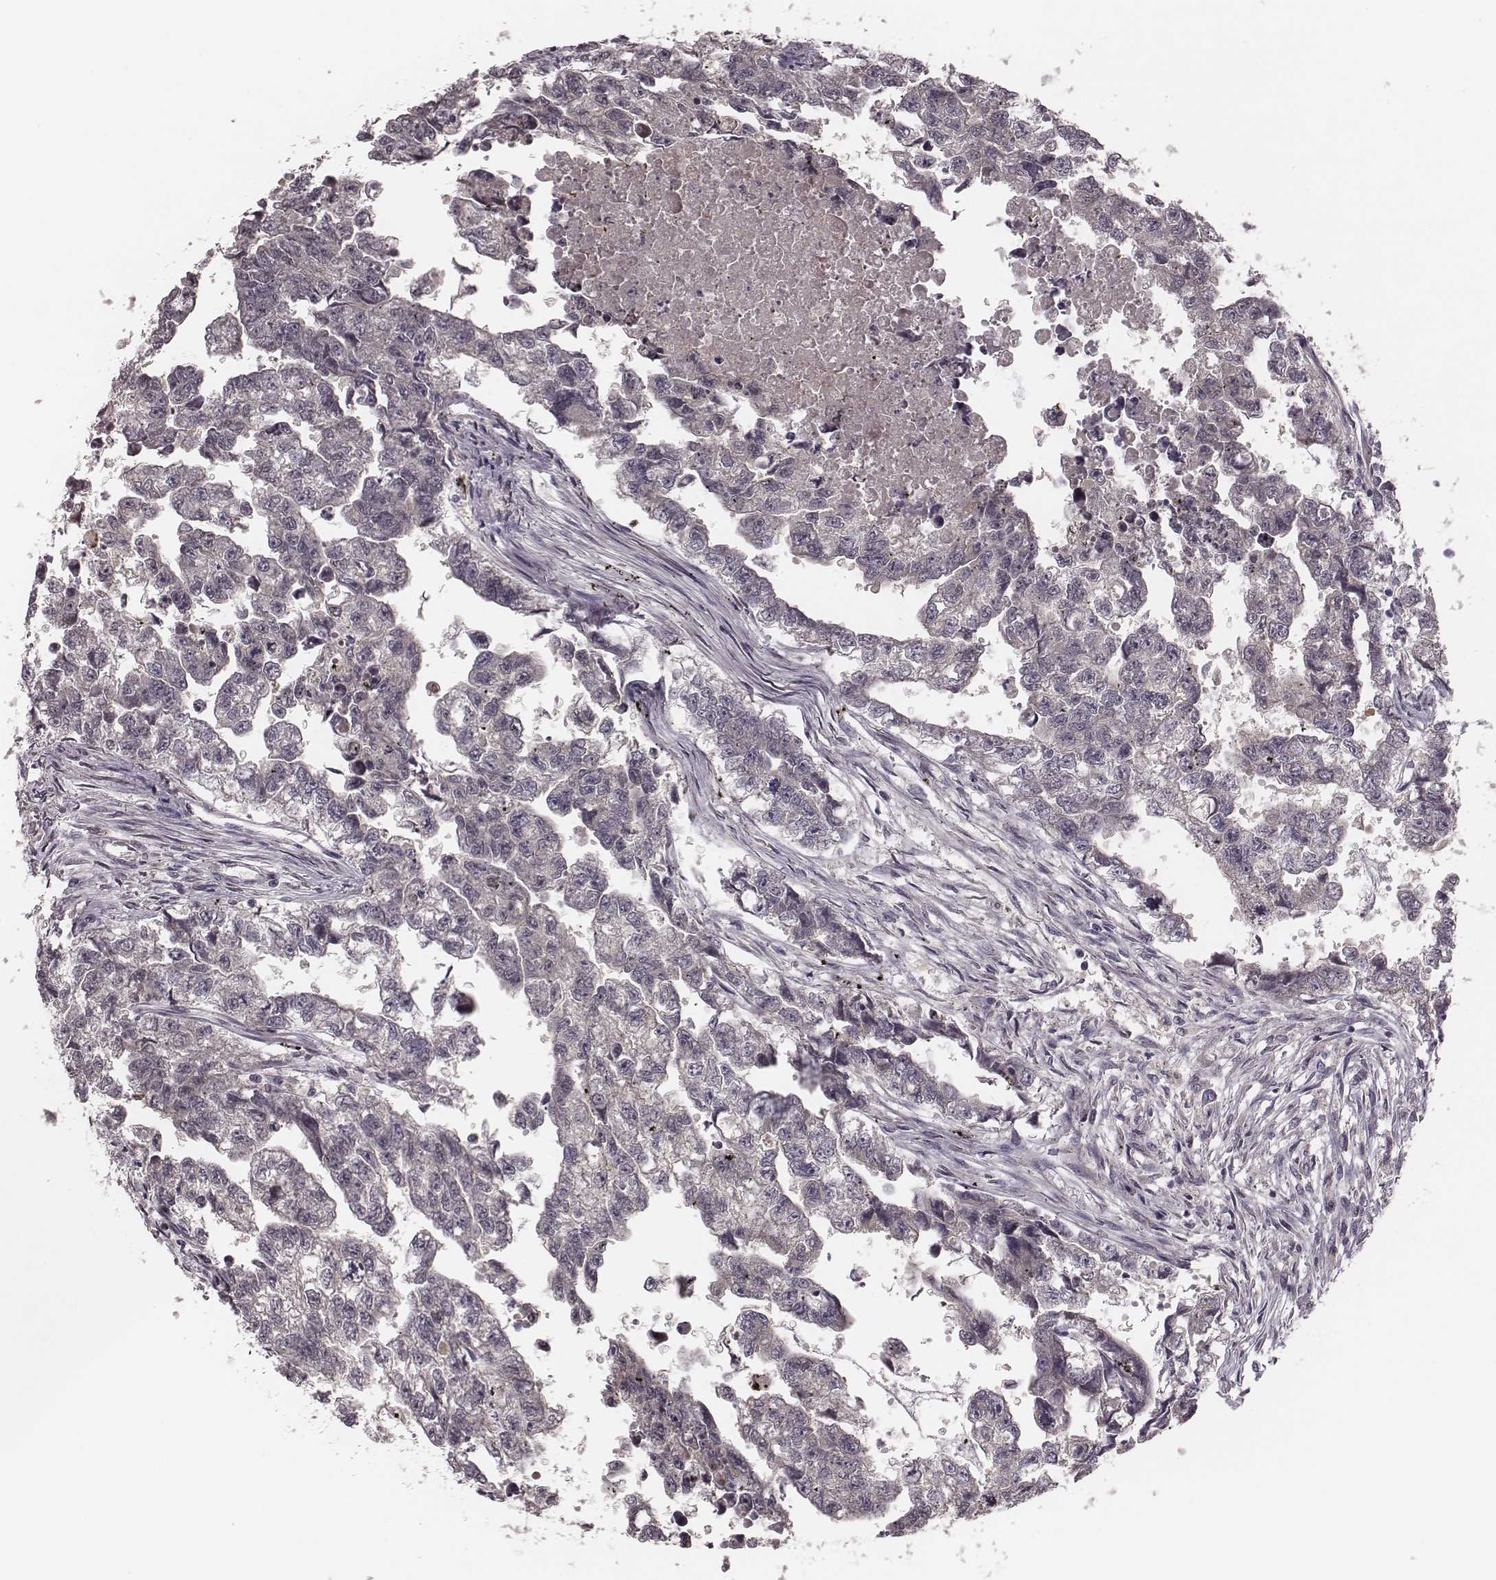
{"staining": {"intensity": "negative", "quantity": "none", "location": "none"}, "tissue": "testis cancer", "cell_type": "Tumor cells", "image_type": "cancer", "snomed": [{"axis": "morphology", "description": "Carcinoma, Embryonal, NOS"}, {"axis": "morphology", "description": "Teratoma, malignant, NOS"}, {"axis": "topography", "description": "Testis"}], "caption": "Teratoma (malignant) (testis) stained for a protein using immunohistochemistry (IHC) displays no staining tumor cells.", "gene": "P2RX5", "patient": {"sex": "male", "age": 44}}